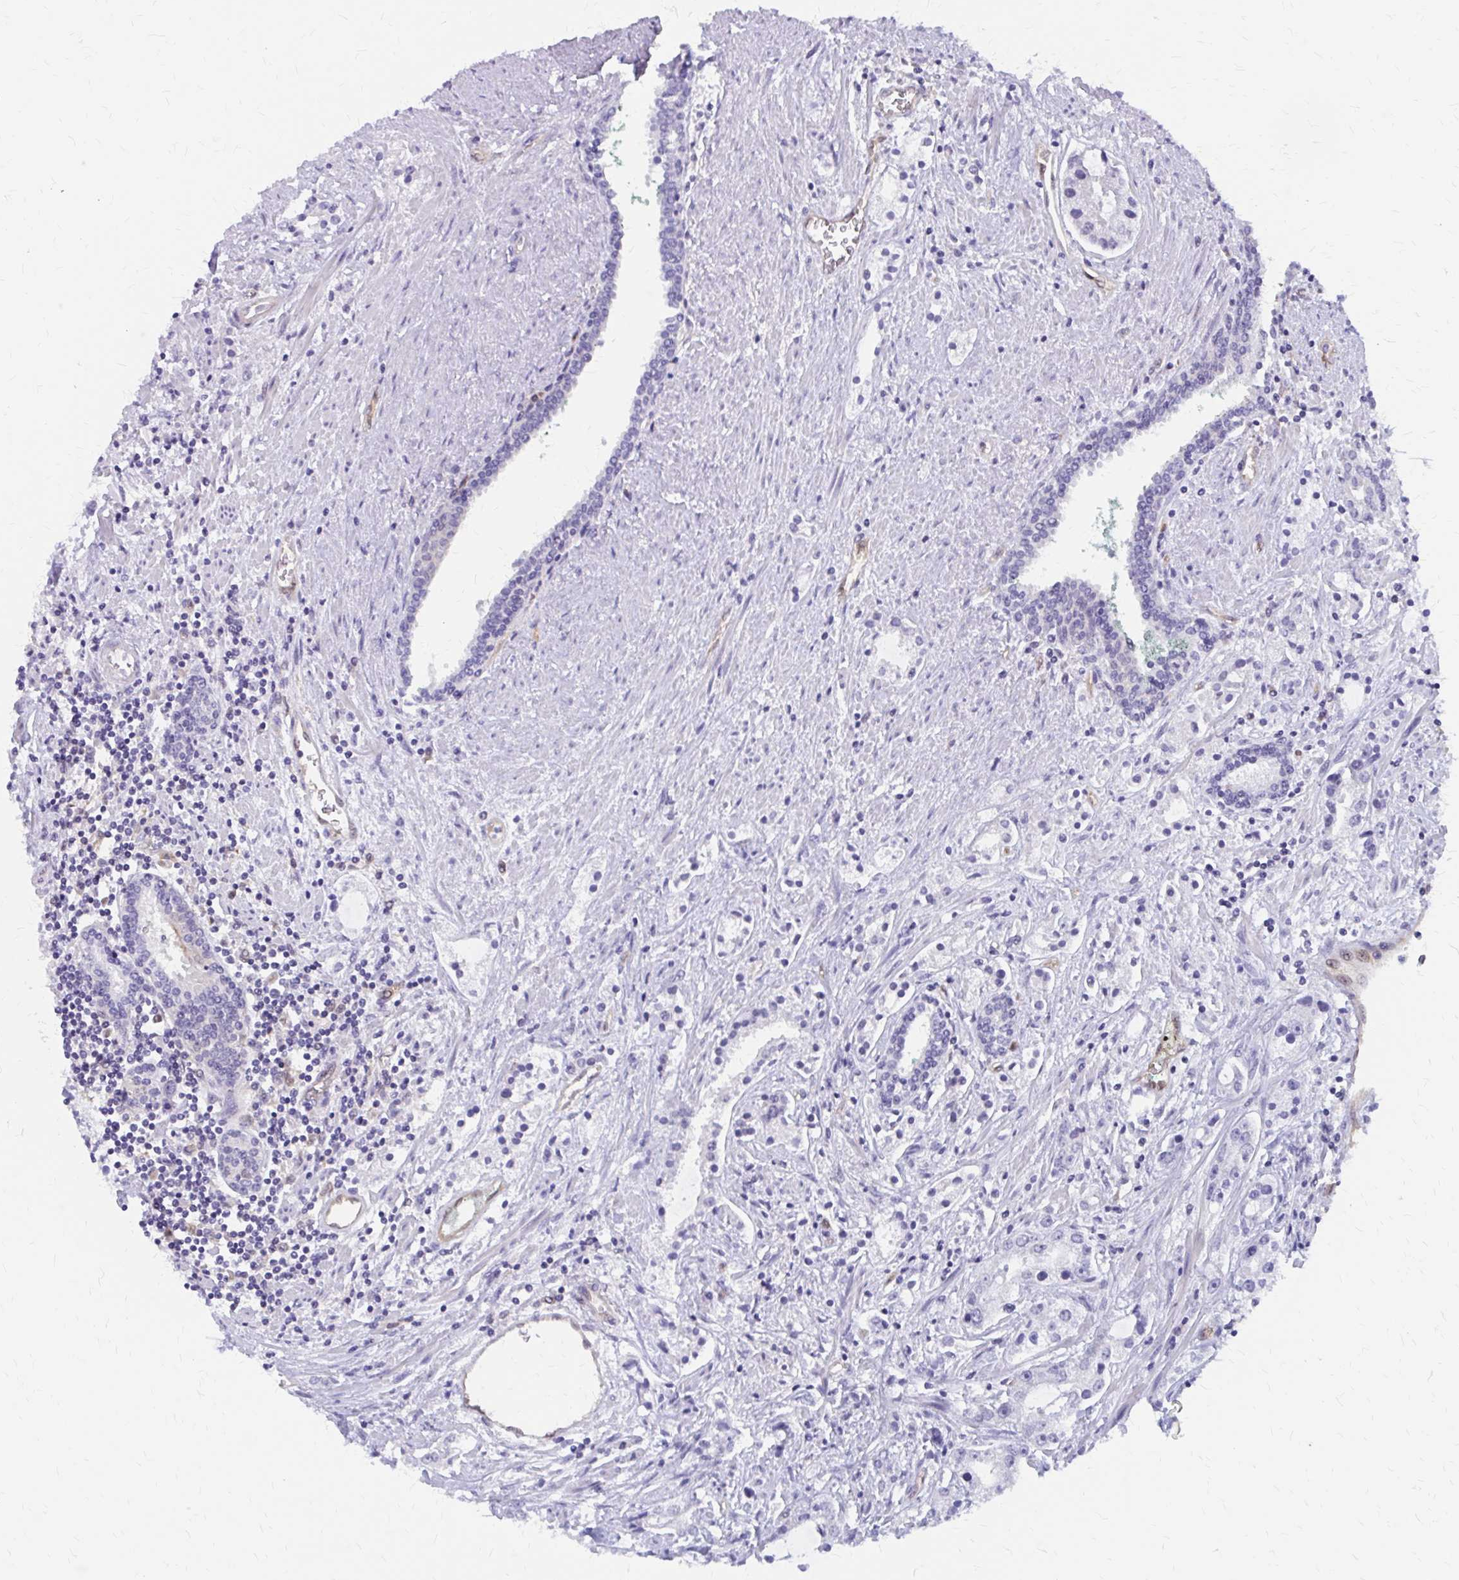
{"staining": {"intensity": "negative", "quantity": "none", "location": "none"}, "tissue": "prostate cancer", "cell_type": "Tumor cells", "image_type": "cancer", "snomed": [{"axis": "morphology", "description": "Adenocarcinoma, Medium grade"}, {"axis": "topography", "description": "Prostate"}], "caption": "The IHC photomicrograph has no significant staining in tumor cells of prostate cancer (medium-grade adenocarcinoma) tissue.", "gene": "CLIC2", "patient": {"sex": "male", "age": 57}}